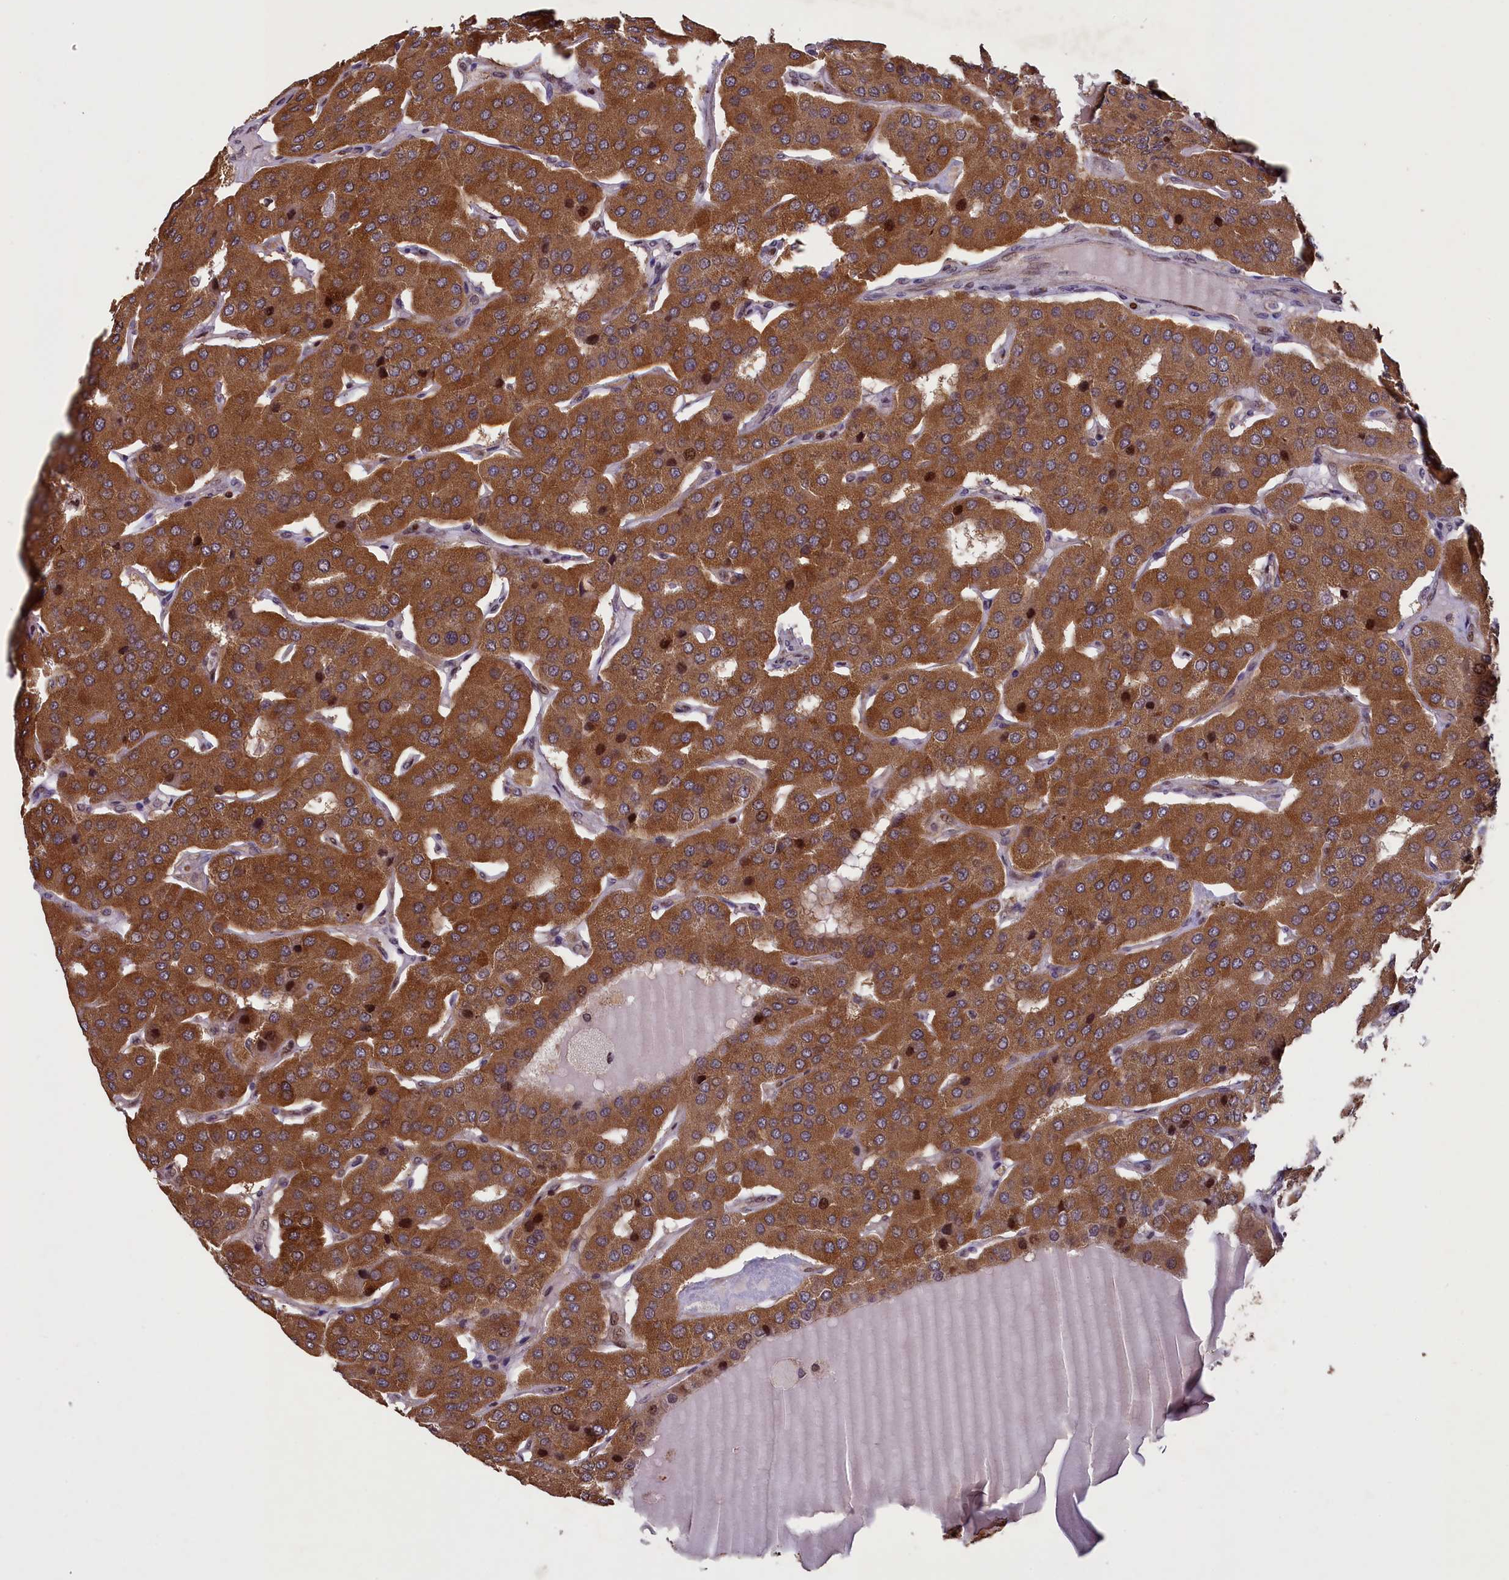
{"staining": {"intensity": "moderate", "quantity": ">75%", "location": "cytoplasmic/membranous,nuclear"}, "tissue": "parathyroid gland", "cell_type": "Glandular cells", "image_type": "normal", "snomed": [{"axis": "morphology", "description": "Normal tissue, NOS"}, {"axis": "morphology", "description": "Adenoma, NOS"}, {"axis": "topography", "description": "Parathyroid gland"}], "caption": "Moderate cytoplasmic/membranous,nuclear staining is appreciated in approximately >75% of glandular cells in benign parathyroid gland. The staining was performed using DAB (3,3'-diaminobenzidine), with brown indicating positive protein expression. Nuclei are stained blue with hematoxylin.", "gene": "NUBP1", "patient": {"sex": "female", "age": 86}}